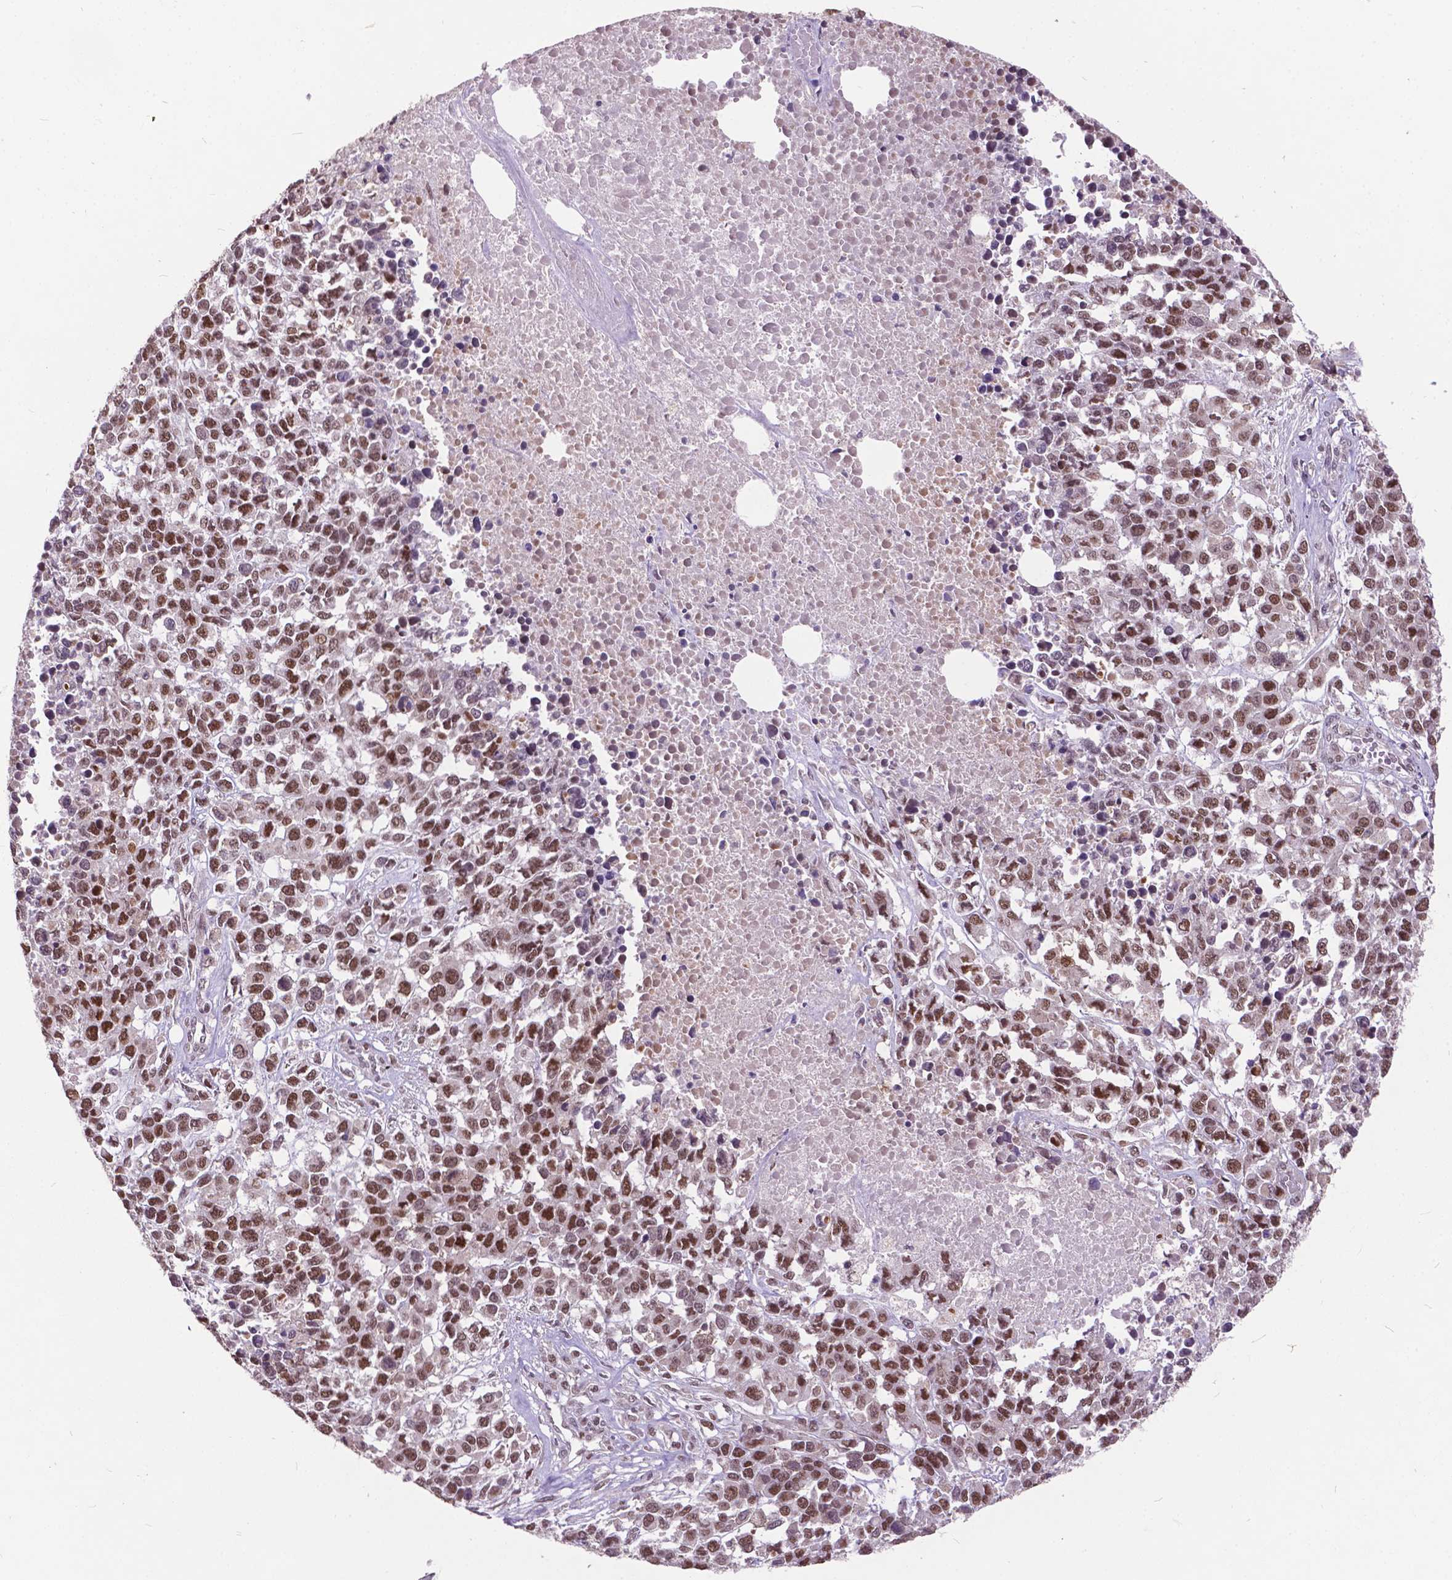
{"staining": {"intensity": "strong", "quantity": ">75%", "location": "nuclear"}, "tissue": "melanoma", "cell_type": "Tumor cells", "image_type": "cancer", "snomed": [{"axis": "morphology", "description": "Malignant melanoma, Metastatic site"}, {"axis": "topography", "description": "Skin"}], "caption": "Brown immunohistochemical staining in human malignant melanoma (metastatic site) exhibits strong nuclear positivity in approximately >75% of tumor cells.", "gene": "MSH2", "patient": {"sex": "male", "age": 84}}